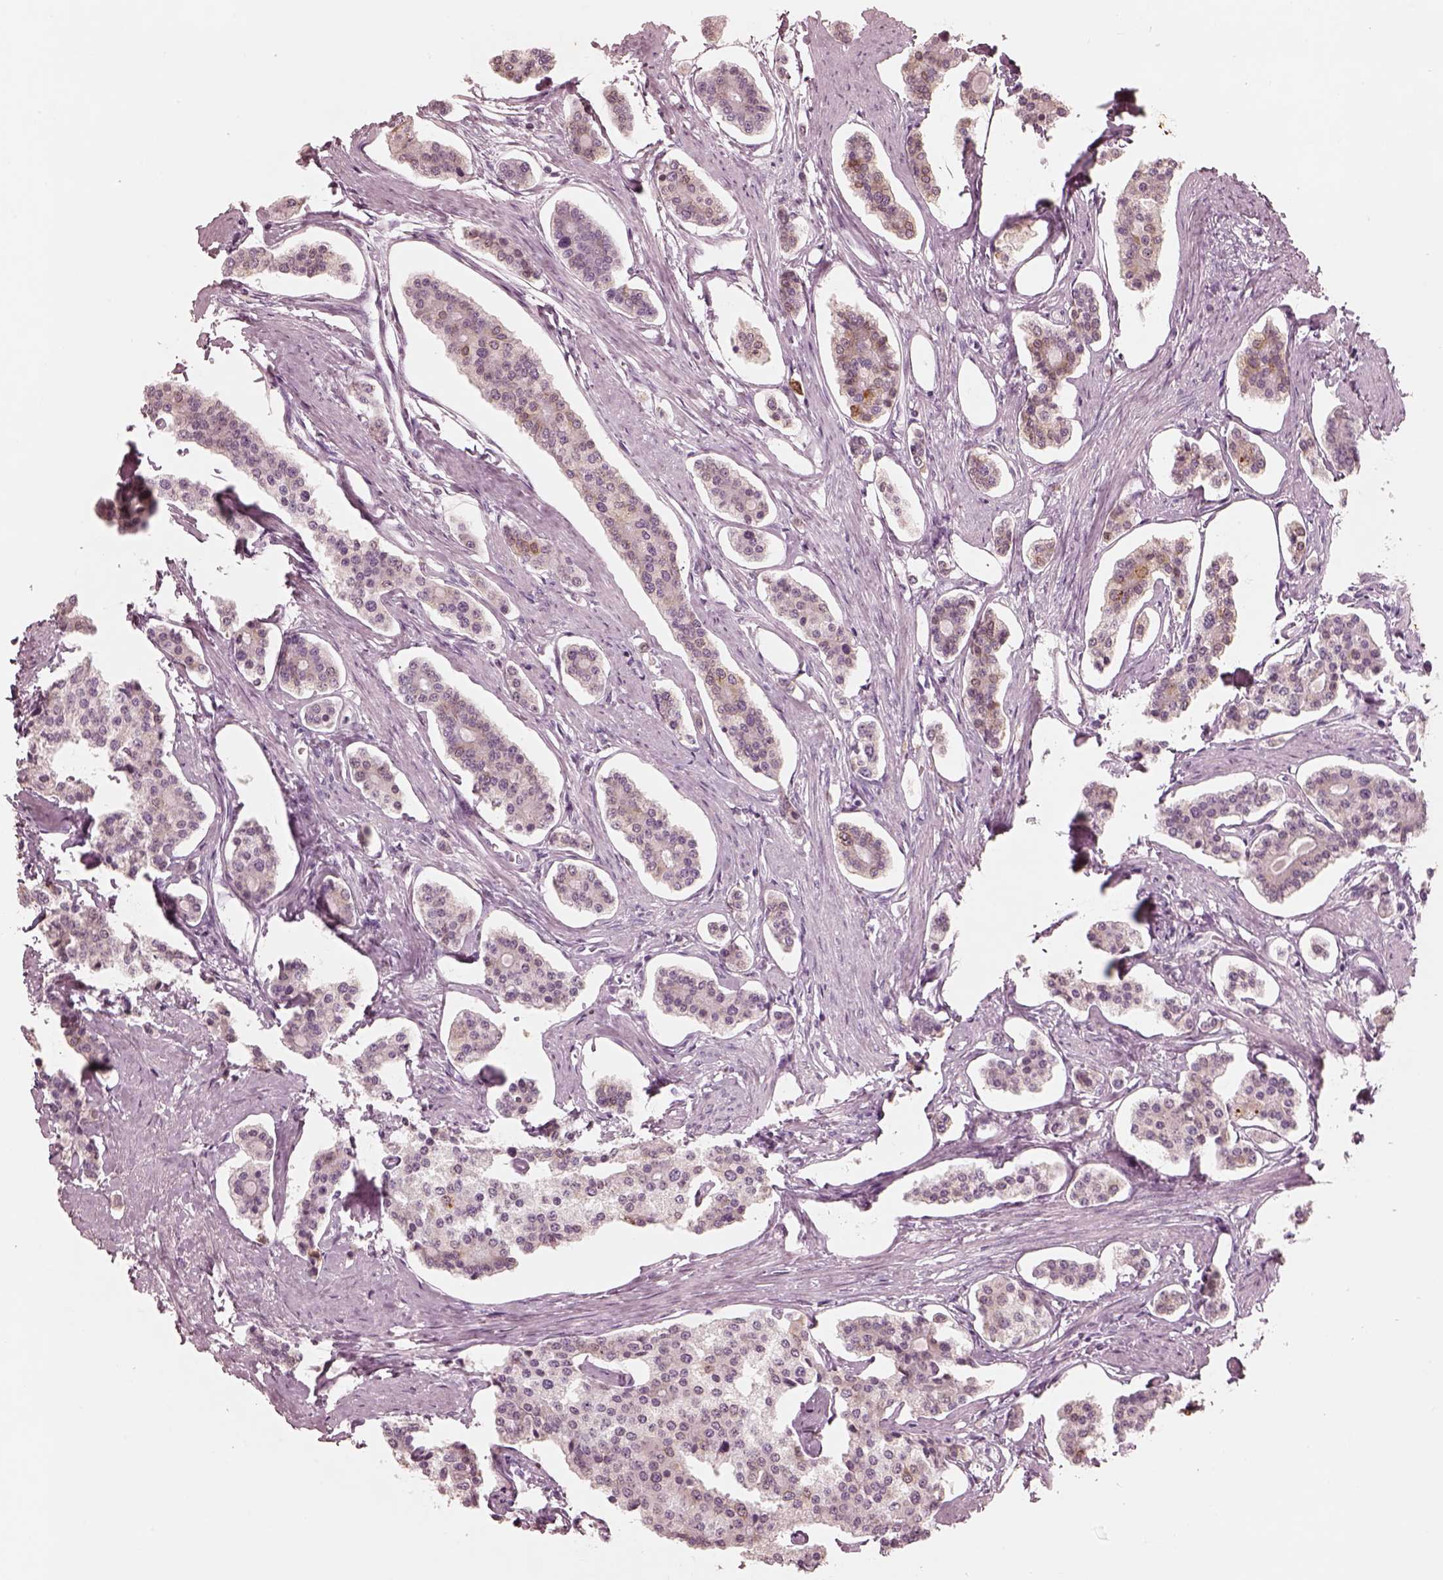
{"staining": {"intensity": "negative", "quantity": "none", "location": "none"}, "tissue": "carcinoid", "cell_type": "Tumor cells", "image_type": "cancer", "snomed": [{"axis": "morphology", "description": "Carcinoid, malignant, NOS"}, {"axis": "topography", "description": "Small intestine"}], "caption": "Tumor cells show no significant expression in carcinoid. (IHC, brightfield microscopy, high magnification).", "gene": "PON3", "patient": {"sex": "female", "age": 65}}